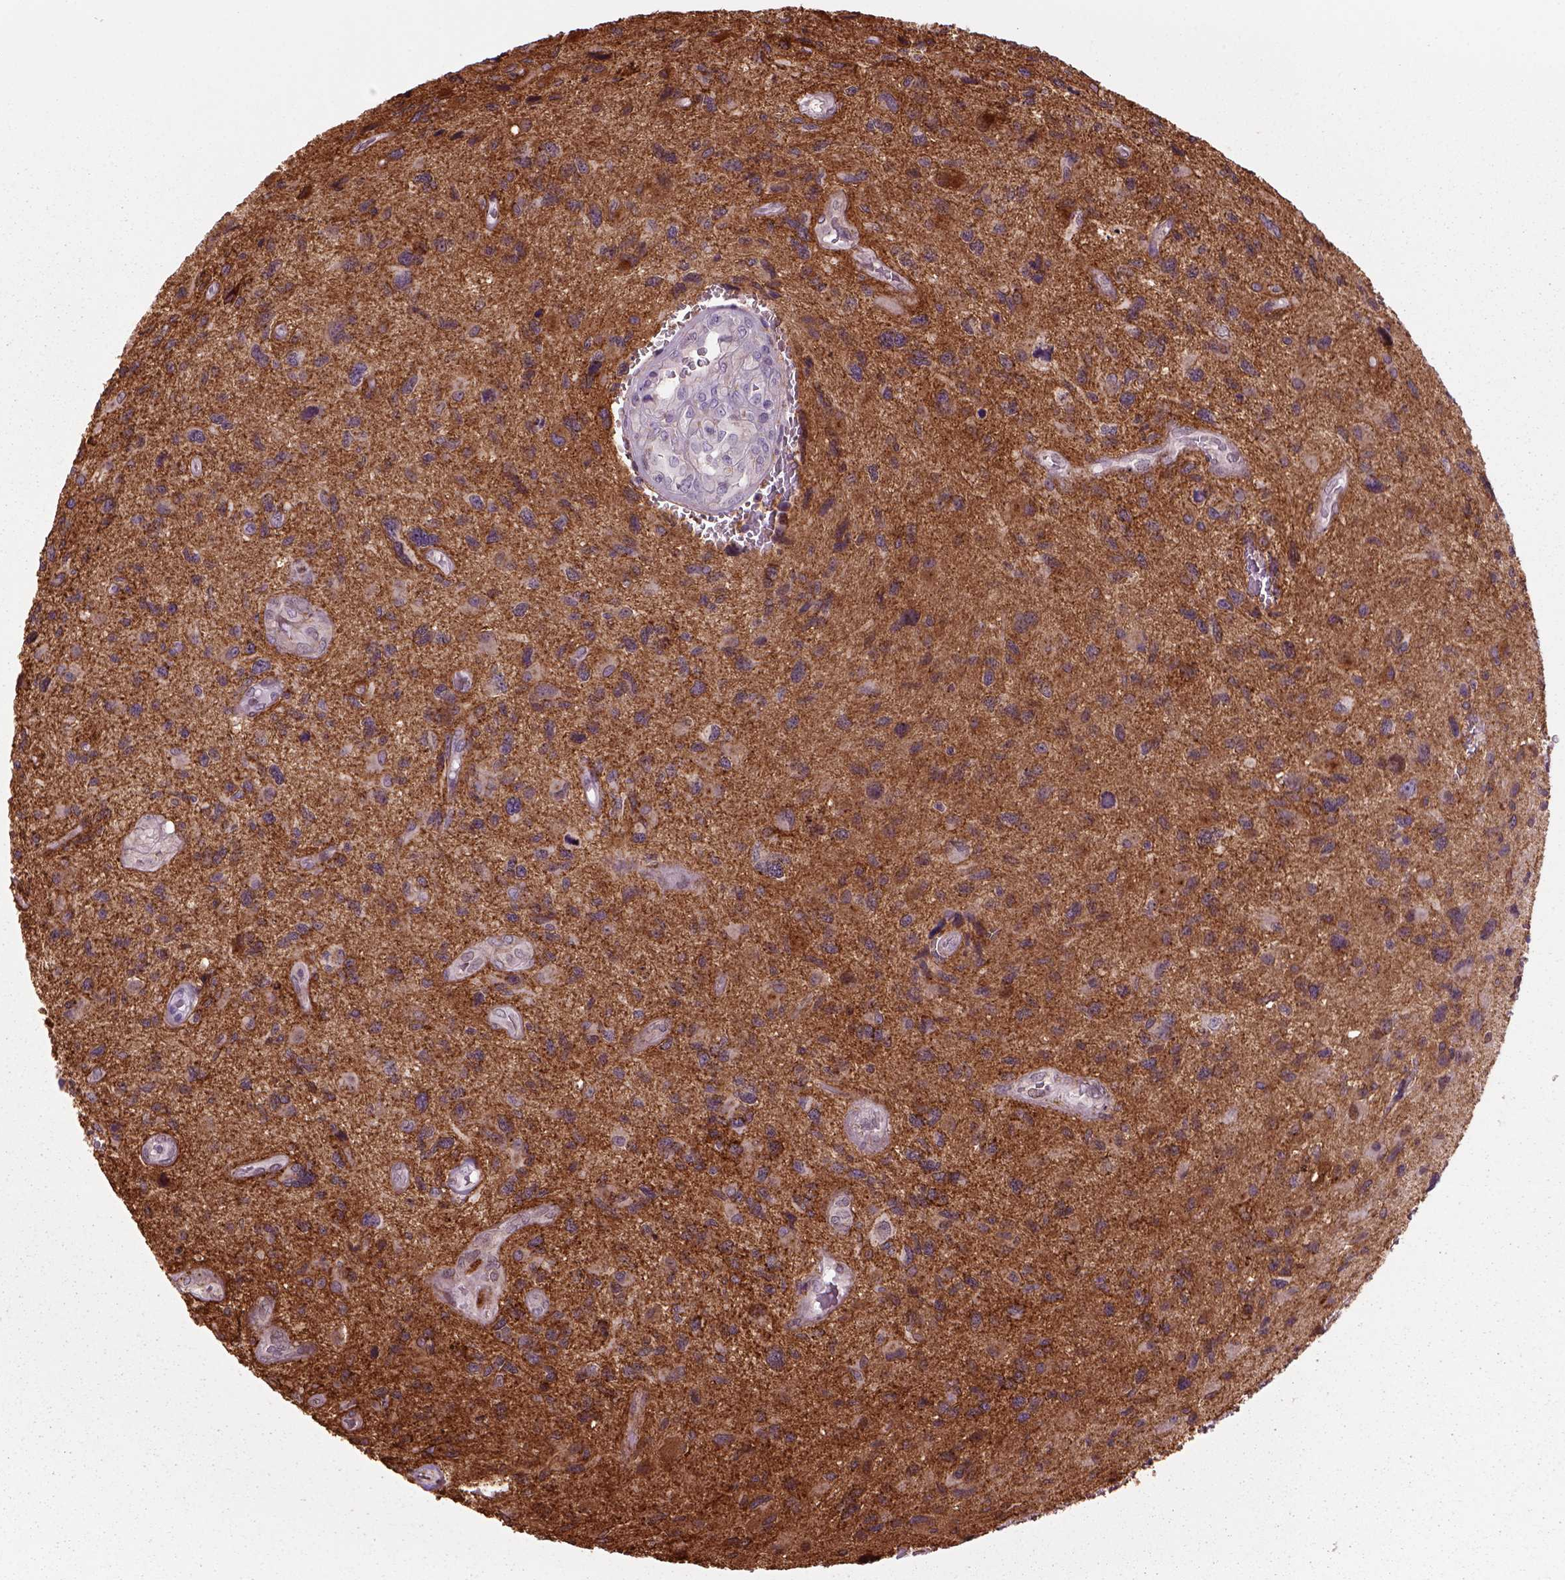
{"staining": {"intensity": "moderate", "quantity": "<25%", "location": "cytoplasmic/membranous"}, "tissue": "glioma", "cell_type": "Tumor cells", "image_type": "cancer", "snomed": [{"axis": "morphology", "description": "Glioma, malignant, NOS"}, {"axis": "morphology", "description": "Glioma, malignant, High grade"}, {"axis": "topography", "description": "Brain"}], "caption": "There is low levels of moderate cytoplasmic/membranous expression in tumor cells of glioma, as demonstrated by immunohistochemical staining (brown color).", "gene": "MARCKS", "patient": {"sex": "female", "age": 71}}